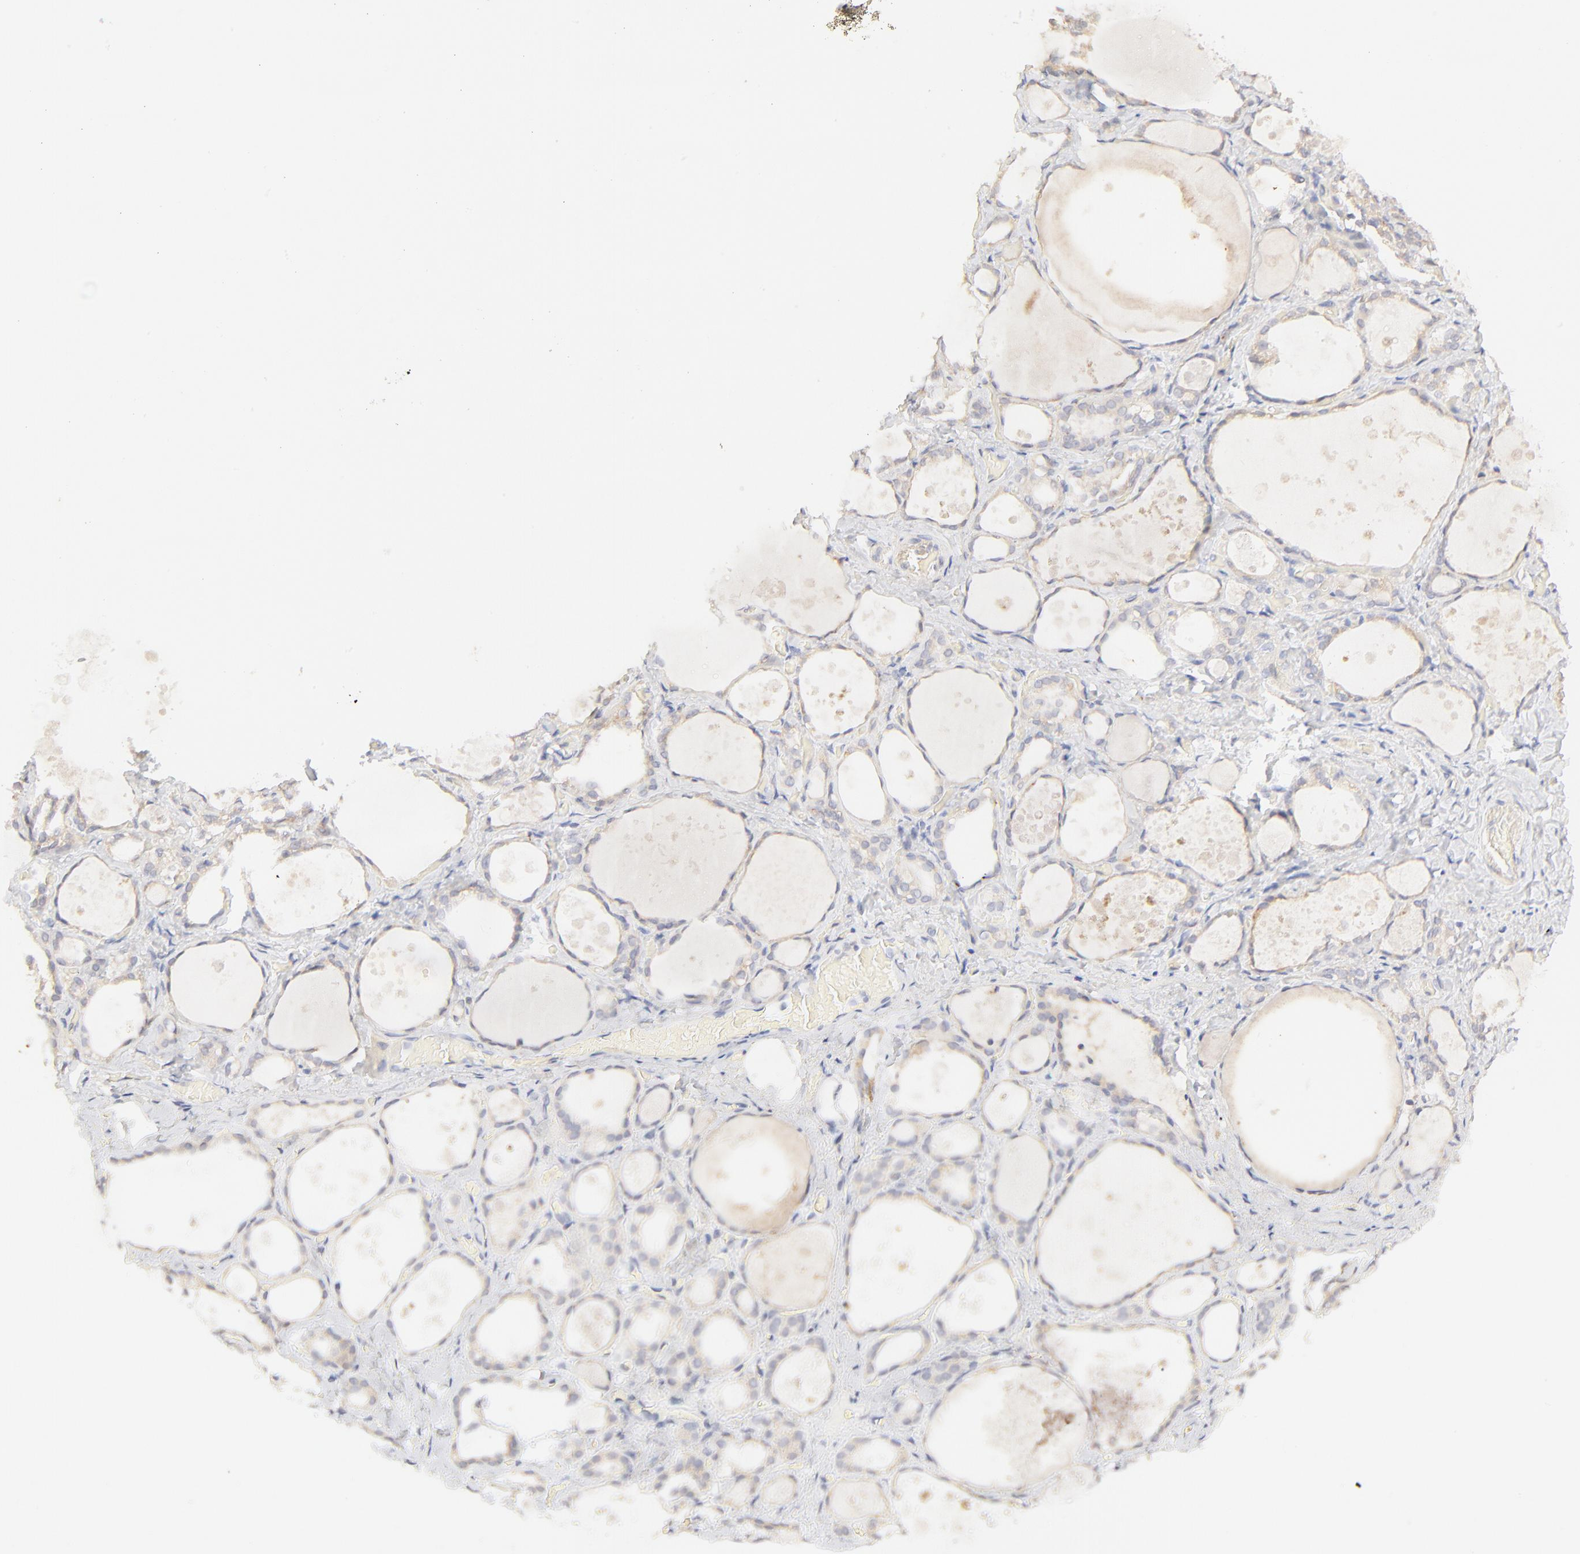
{"staining": {"intensity": "moderate", "quantity": ">75%", "location": "cytoplasmic/membranous"}, "tissue": "thyroid gland", "cell_type": "Glandular cells", "image_type": "normal", "snomed": [{"axis": "morphology", "description": "Normal tissue, NOS"}, {"axis": "topography", "description": "Thyroid gland"}], "caption": "Protein staining of benign thyroid gland reveals moderate cytoplasmic/membranous expression in approximately >75% of glandular cells.", "gene": "NKX2", "patient": {"sex": "female", "age": 75}}